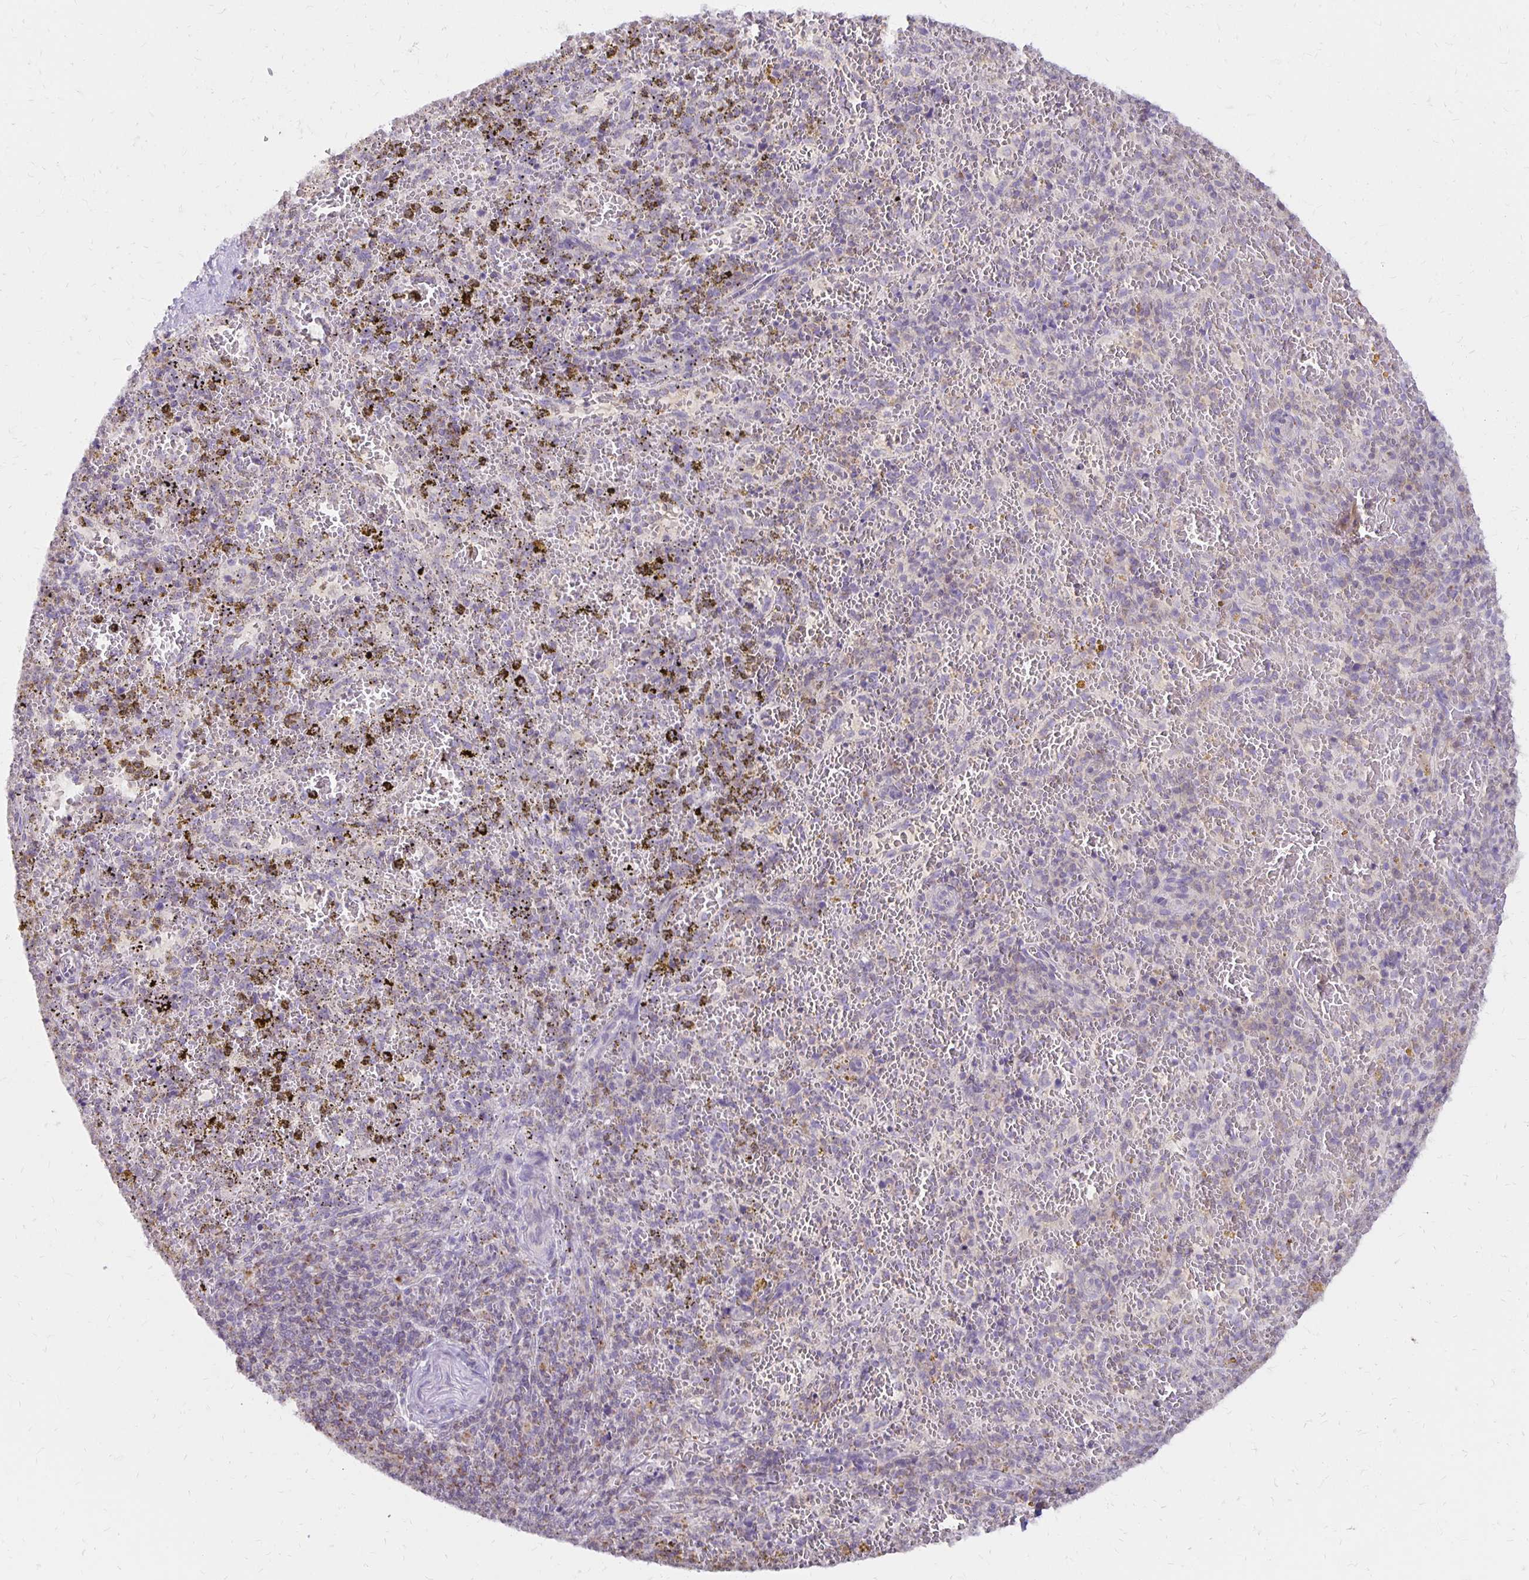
{"staining": {"intensity": "negative", "quantity": "none", "location": "none"}, "tissue": "spleen", "cell_type": "Cells in red pulp", "image_type": "normal", "snomed": [{"axis": "morphology", "description": "Normal tissue, NOS"}, {"axis": "topography", "description": "Spleen"}], "caption": "IHC micrograph of benign spleen: human spleen stained with DAB (3,3'-diaminobenzidine) displays no significant protein staining in cells in red pulp.", "gene": "IER3", "patient": {"sex": "female", "age": 50}}